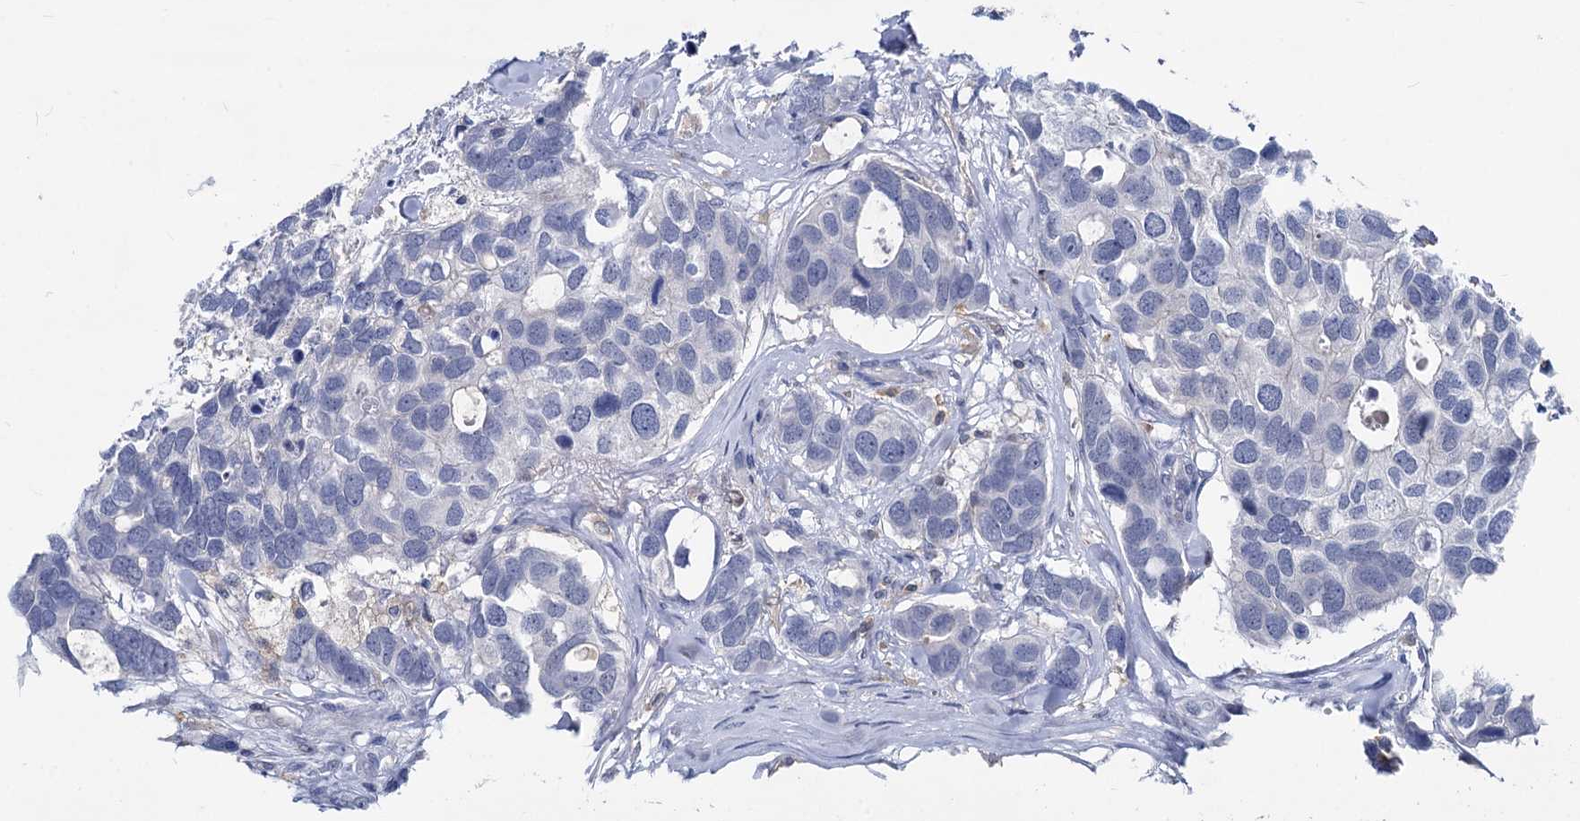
{"staining": {"intensity": "negative", "quantity": "none", "location": "none"}, "tissue": "breast cancer", "cell_type": "Tumor cells", "image_type": "cancer", "snomed": [{"axis": "morphology", "description": "Duct carcinoma"}, {"axis": "topography", "description": "Breast"}], "caption": "The photomicrograph demonstrates no significant positivity in tumor cells of breast cancer. (Stains: DAB (3,3'-diaminobenzidine) IHC with hematoxylin counter stain, Microscopy: brightfield microscopy at high magnification).", "gene": "RHOG", "patient": {"sex": "female", "age": 83}}